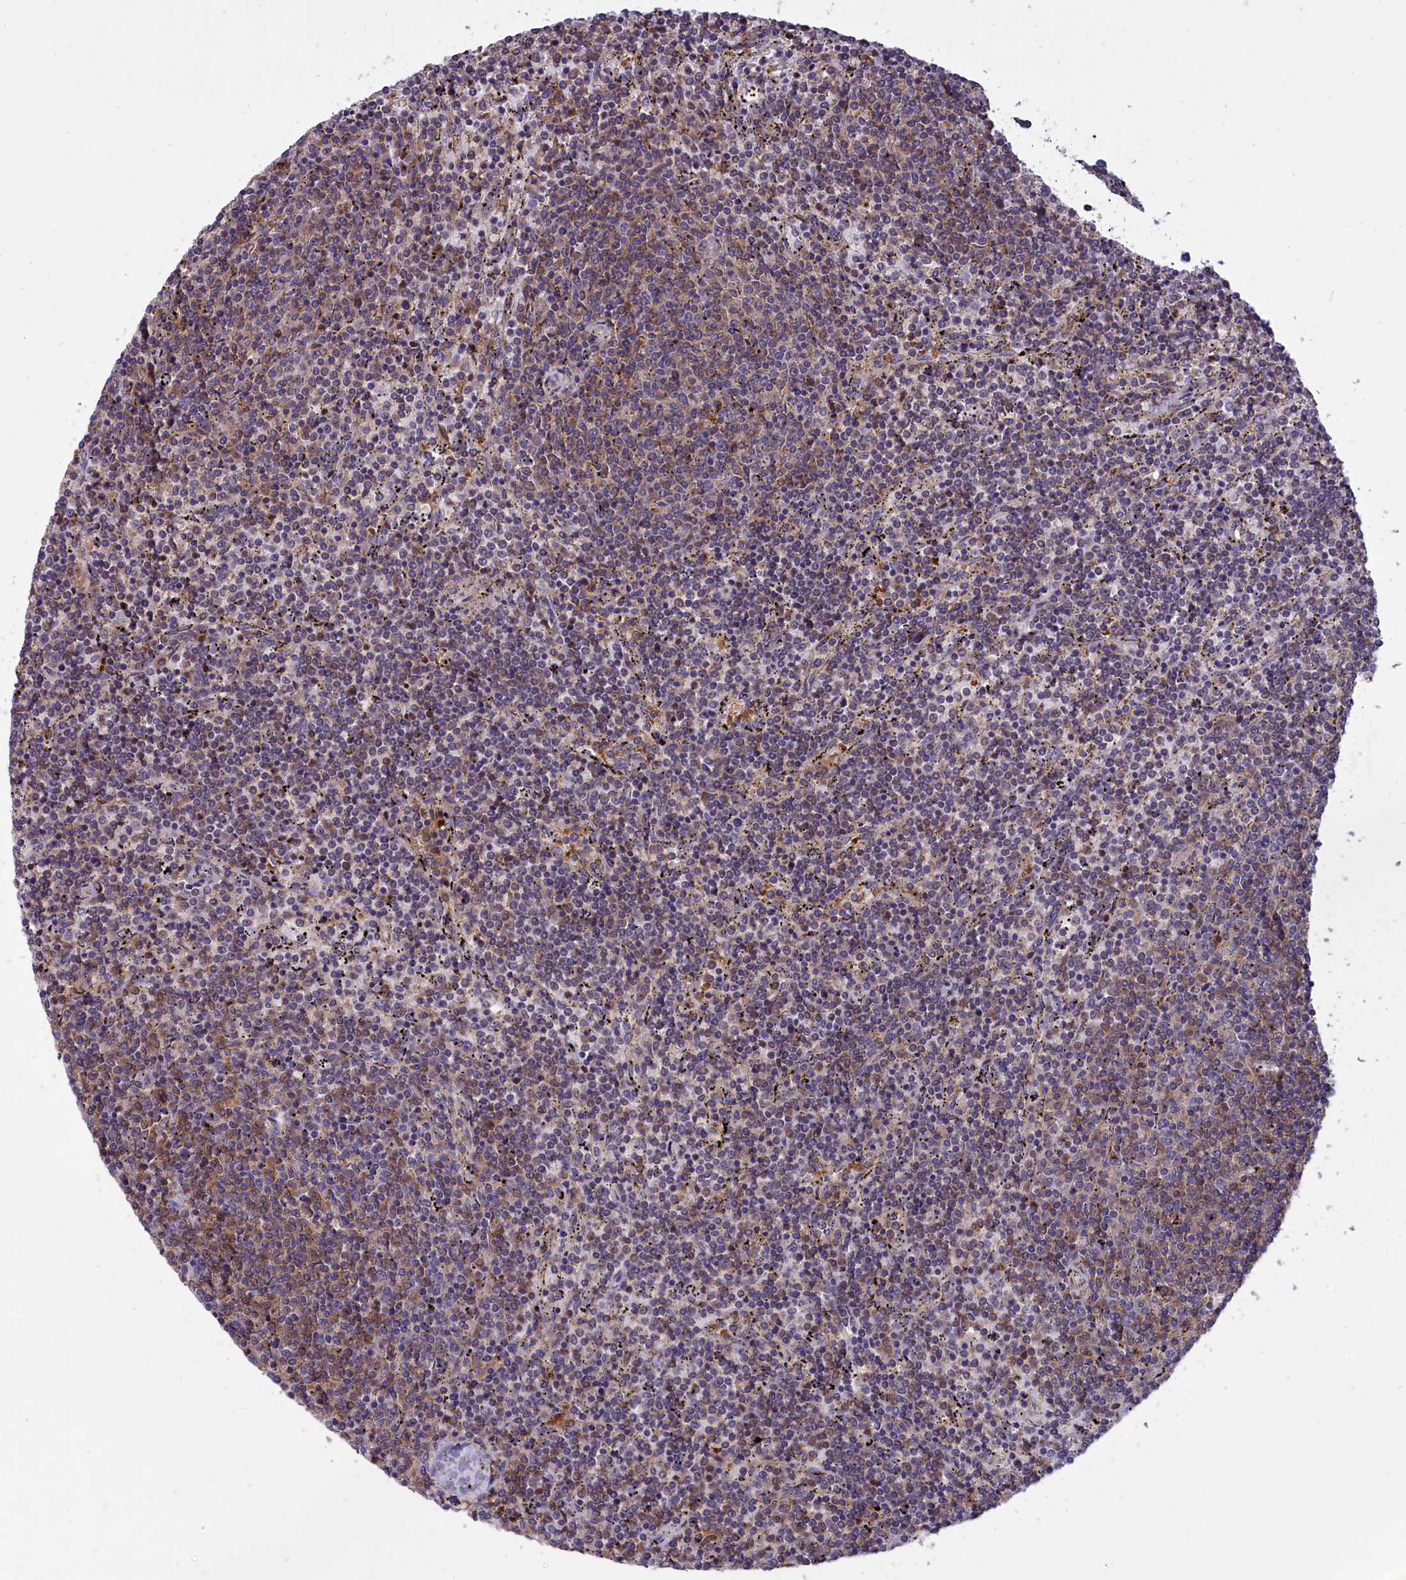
{"staining": {"intensity": "weak", "quantity": "25%-75%", "location": "cytoplasmic/membranous"}, "tissue": "lymphoma", "cell_type": "Tumor cells", "image_type": "cancer", "snomed": [{"axis": "morphology", "description": "Malignant lymphoma, non-Hodgkin's type, Low grade"}, {"axis": "topography", "description": "Spleen"}], "caption": "Weak cytoplasmic/membranous protein staining is present in about 25%-75% of tumor cells in low-grade malignant lymphoma, non-Hodgkin's type.", "gene": "AMDHD2", "patient": {"sex": "female", "age": 50}}